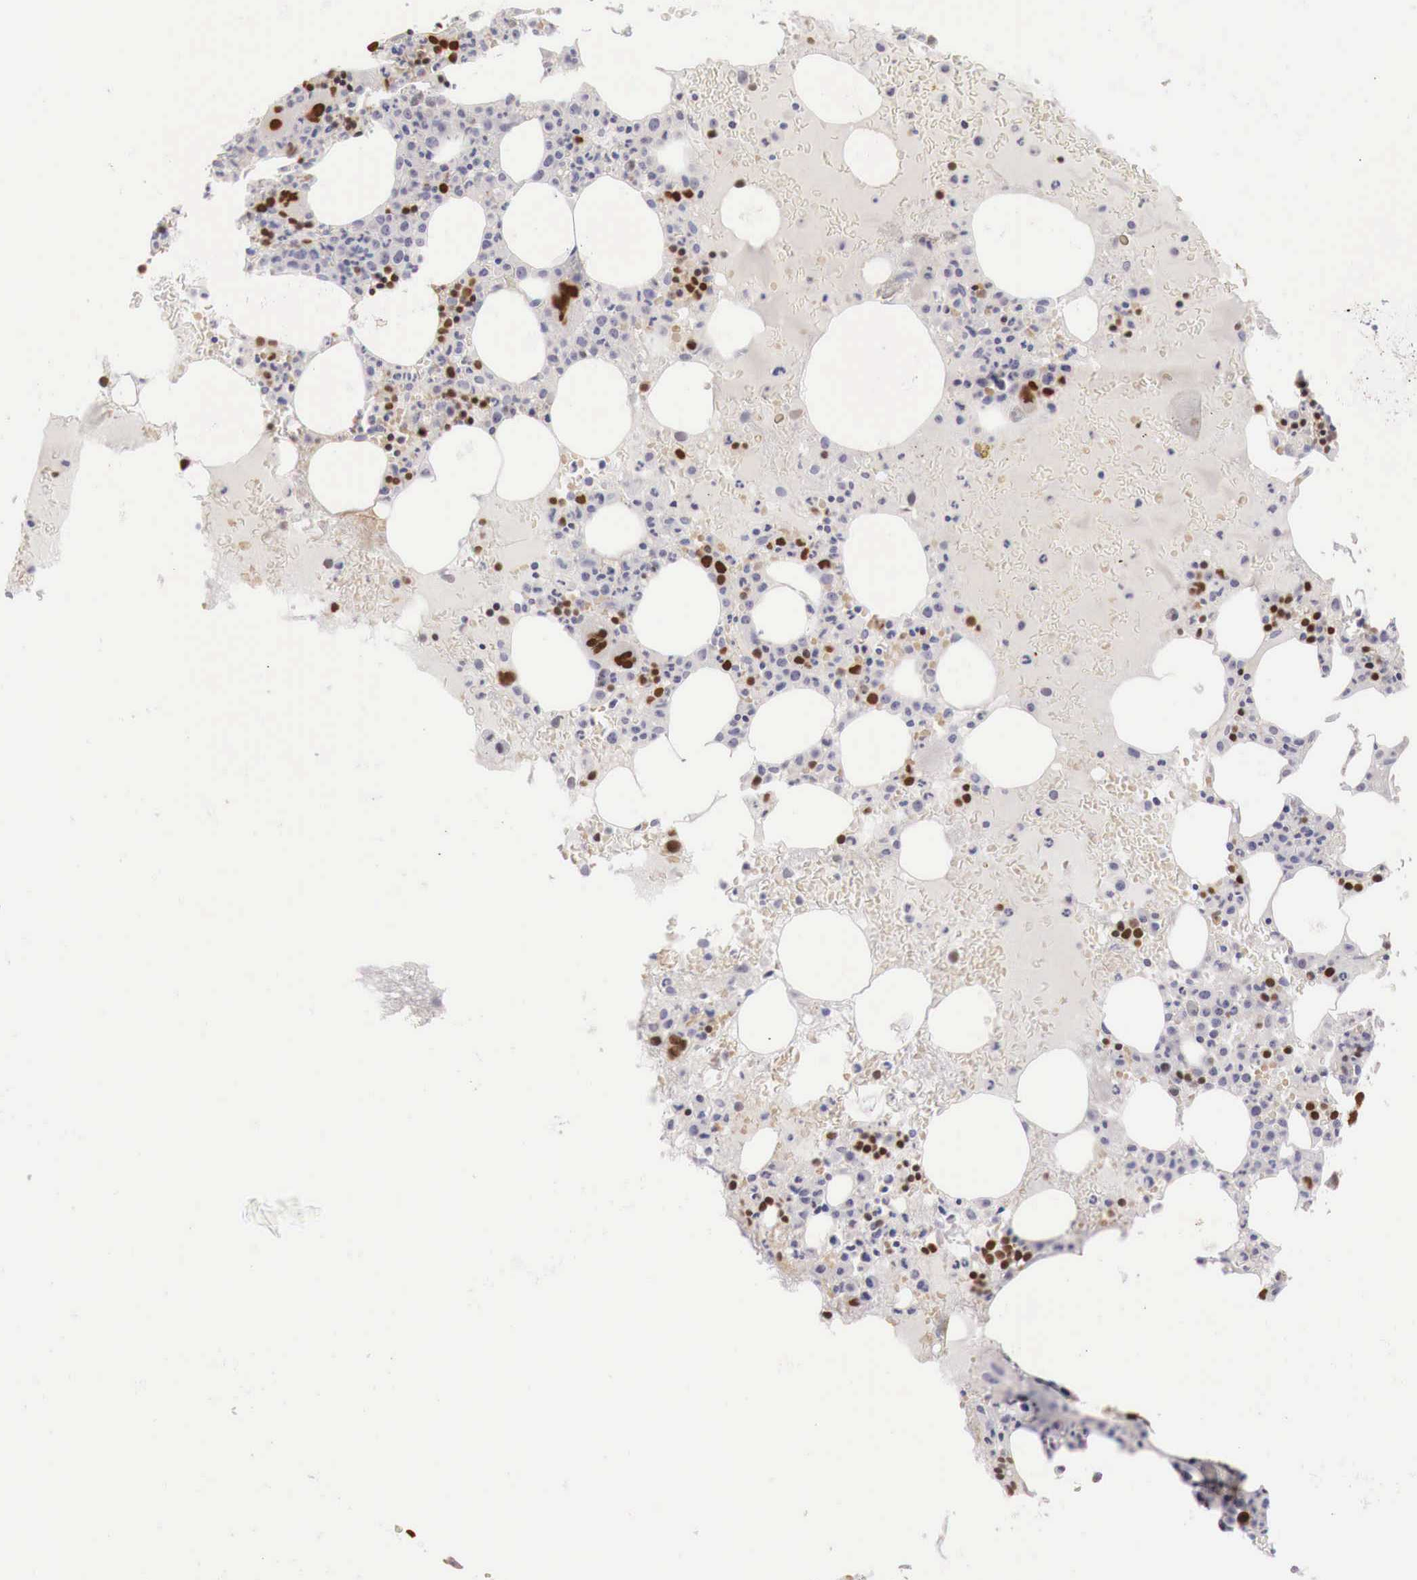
{"staining": {"intensity": "strong", "quantity": "25%-75%", "location": "nuclear"}, "tissue": "bone marrow", "cell_type": "Hematopoietic cells", "image_type": "normal", "snomed": [{"axis": "morphology", "description": "Normal tissue, NOS"}, {"axis": "topography", "description": "Bone marrow"}], "caption": "Immunohistochemical staining of normal bone marrow exhibits 25%-75% levels of strong nuclear protein staining in about 25%-75% of hematopoietic cells.", "gene": "GATA1", "patient": {"sex": "female", "age": 88}}